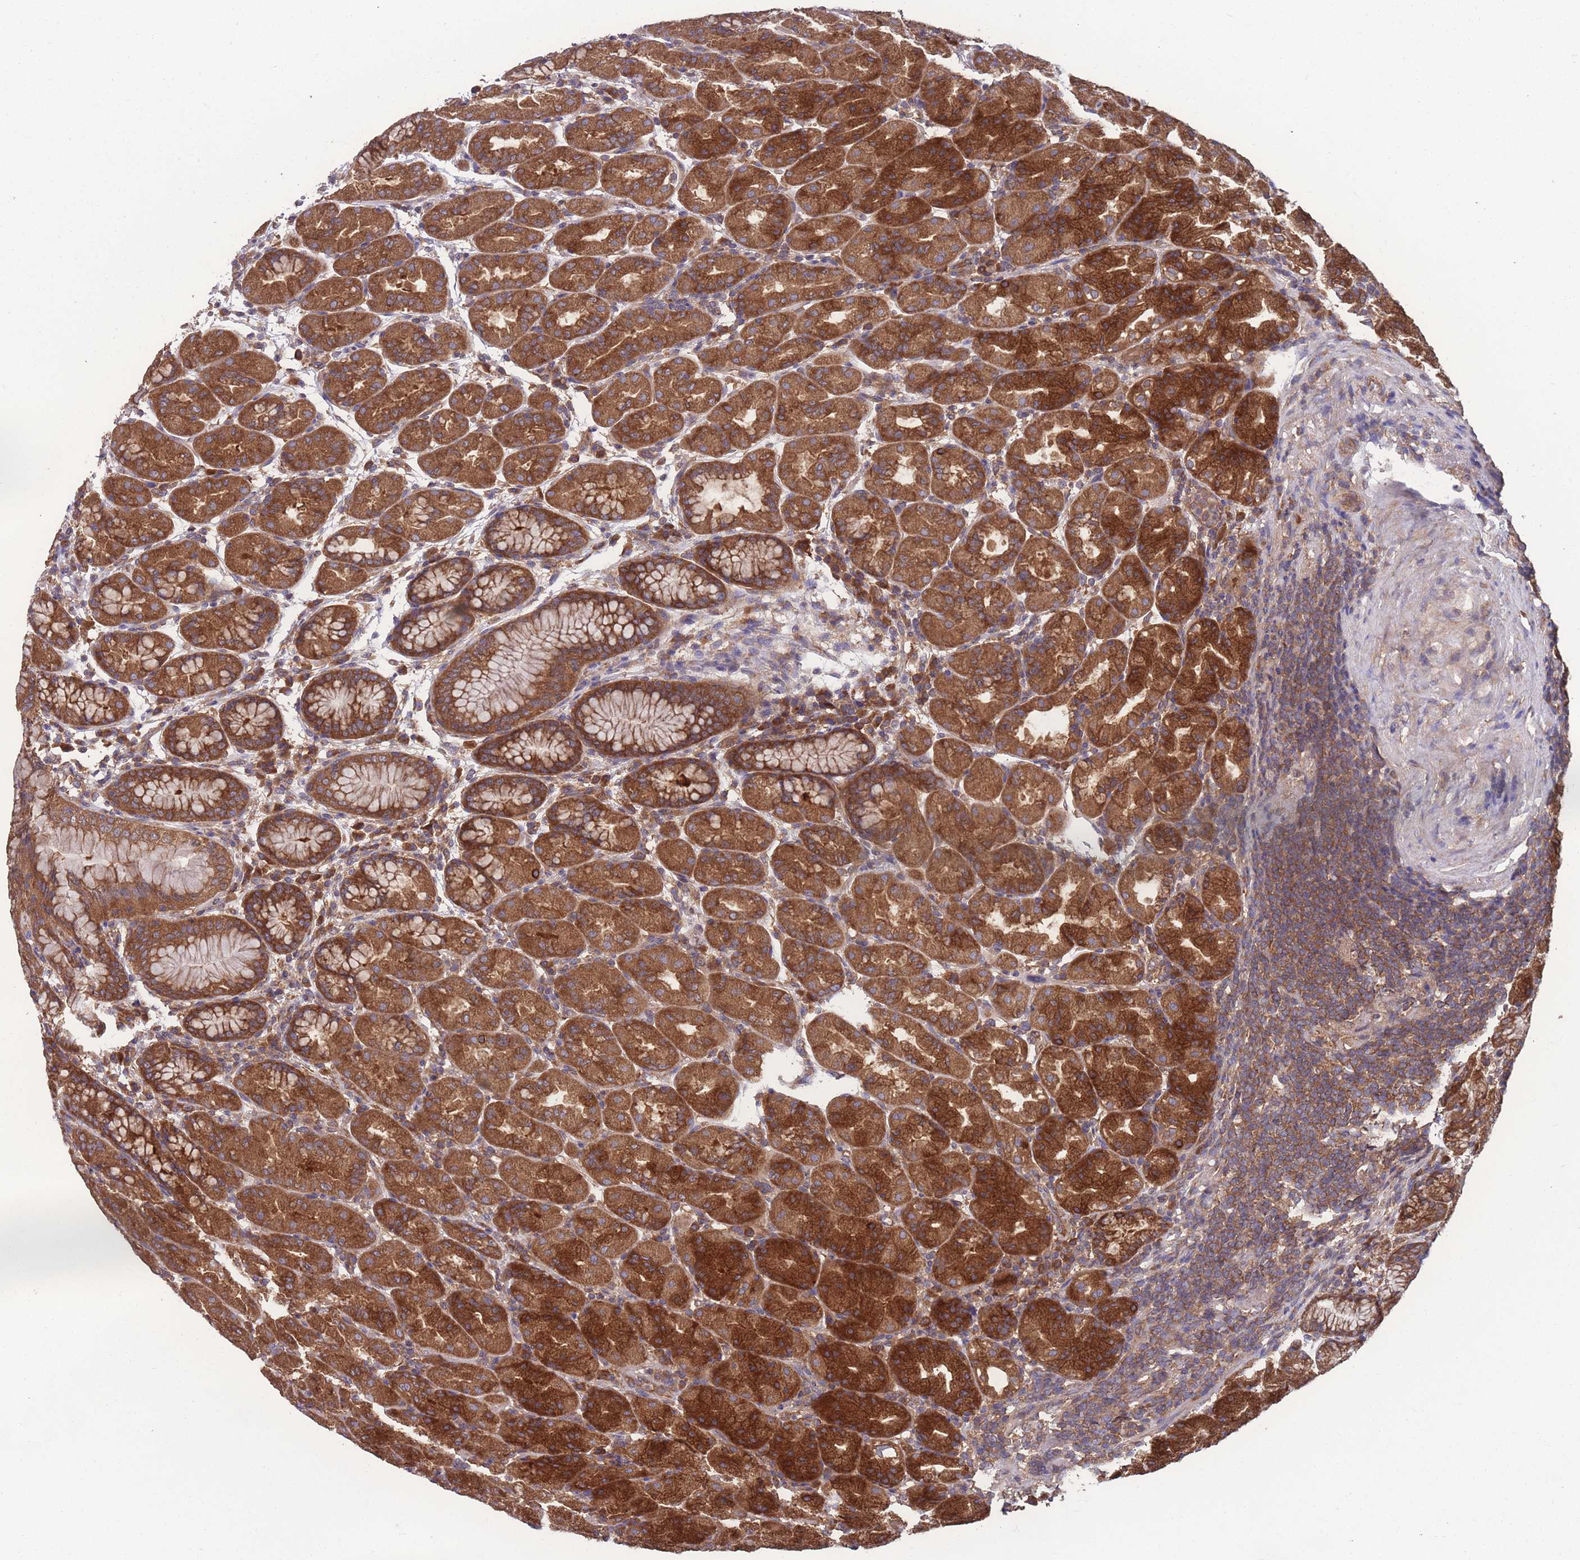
{"staining": {"intensity": "strong", "quantity": ">75%", "location": "cytoplasmic/membranous"}, "tissue": "stomach", "cell_type": "Glandular cells", "image_type": "normal", "snomed": [{"axis": "morphology", "description": "Normal tissue, NOS"}, {"axis": "topography", "description": "Stomach"}], "caption": "Immunohistochemistry (DAB (3,3'-diaminobenzidine)) staining of benign human stomach reveals strong cytoplasmic/membranous protein expression in about >75% of glandular cells.", "gene": "ZPR1", "patient": {"sex": "female", "age": 79}}